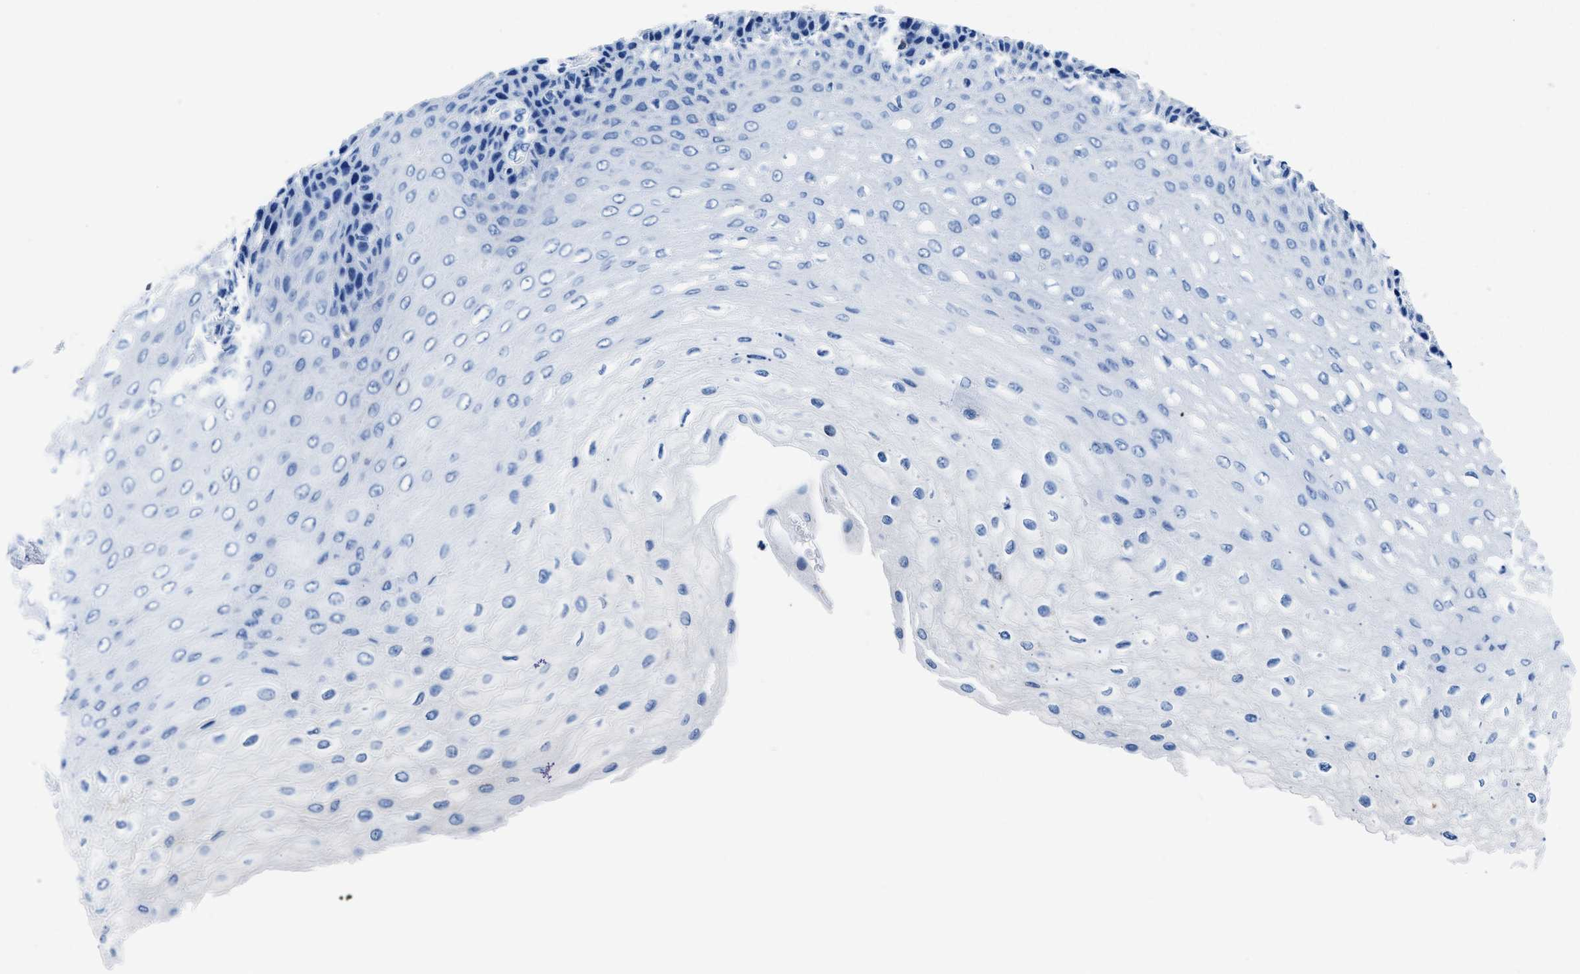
{"staining": {"intensity": "negative", "quantity": "none", "location": "none"}, "tissue": "esophagus", "cell_type": "Squamous epithelial cells", "image_type": "normal", "snomed": [{"axis": "morphology", "description": "Normal tissue, NOS"}, {"axis": "topography", "description": "Esophagus"}], "caption": "The IHC histopathology image has no significant expression in squamous epithelial cells of esophagus. Brightfield microscopy of IHC stained with DAB (3,3'-diaminobenzidine) (brown) and hematoxylin (blue), captured at high magnification.", "gene": "OR14K1", "patient": {"sex": "female", "age": 72}}